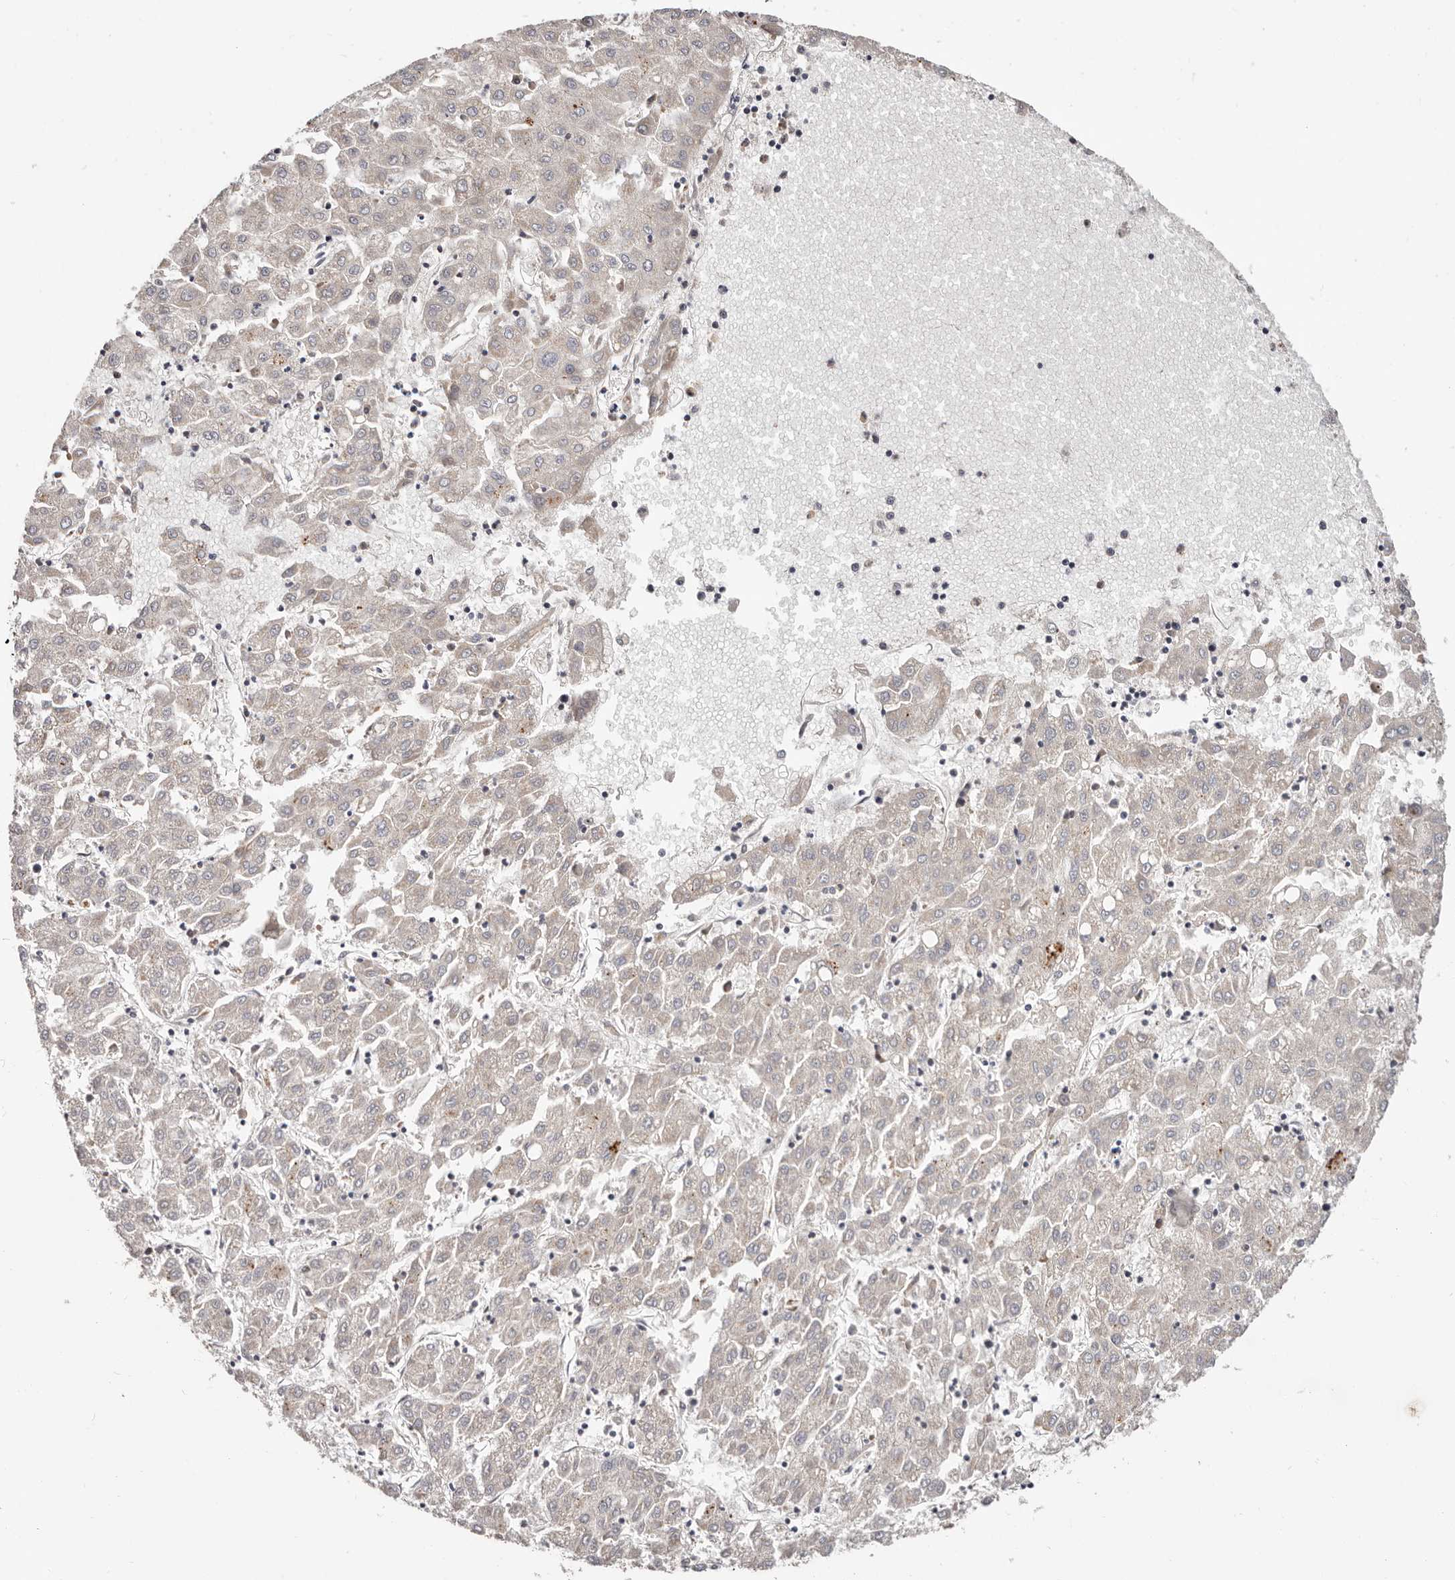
{"staining": {"intensity": "negative", "quantity": "none", "location": "none"}, "tissue": "liver cancer", "cell_type": "Tumor cells", "image_type": "cancer", "snomed": [{"axis": "morphology", "description": "Carcinoma, Hepatocellular, NOS"}, {"axis": "topography", "description": "Liver"}], "caption": "The photomicrograph reveals no significant staining in tumor cells of liver cancer (hepatocellular carcinoma).", "gene": "USP33", "patient": {"sex": "male", "age": 72}}